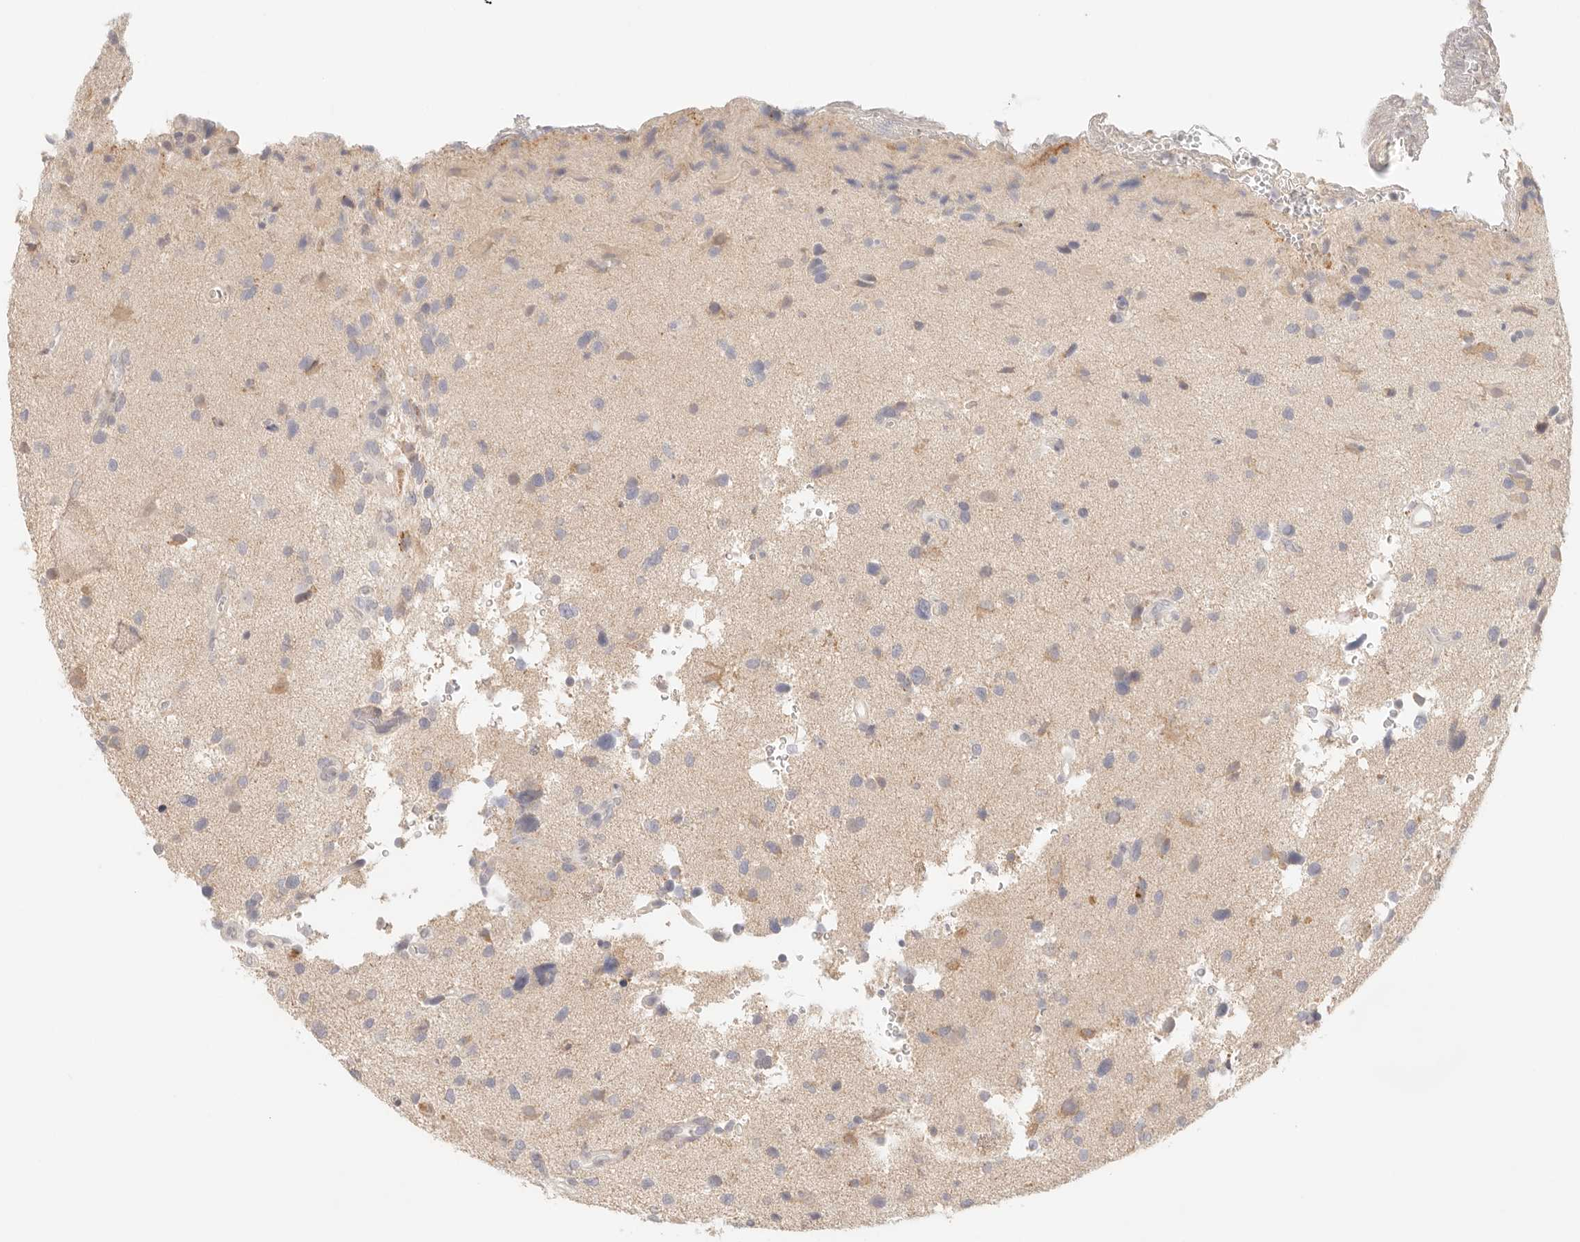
{"staining": {"intensity": "negative", "quantity": "none", "location": "none"}, "tissue": "glioma", "cell_type": "Tumor cells", "image_type": "cancer", "snomed": [{"axis": "morphology", "description": "Glioma, malignant, High grade"}, {"axis": "topography", "description": "Brain"}], "caption": "DAB immunohistochemical staining of malignant glioma (high-grade) exhibits no significant staining in tumor cells.", "gene": "SPHK1", "patient": {"sex": "male", "age": 33}}